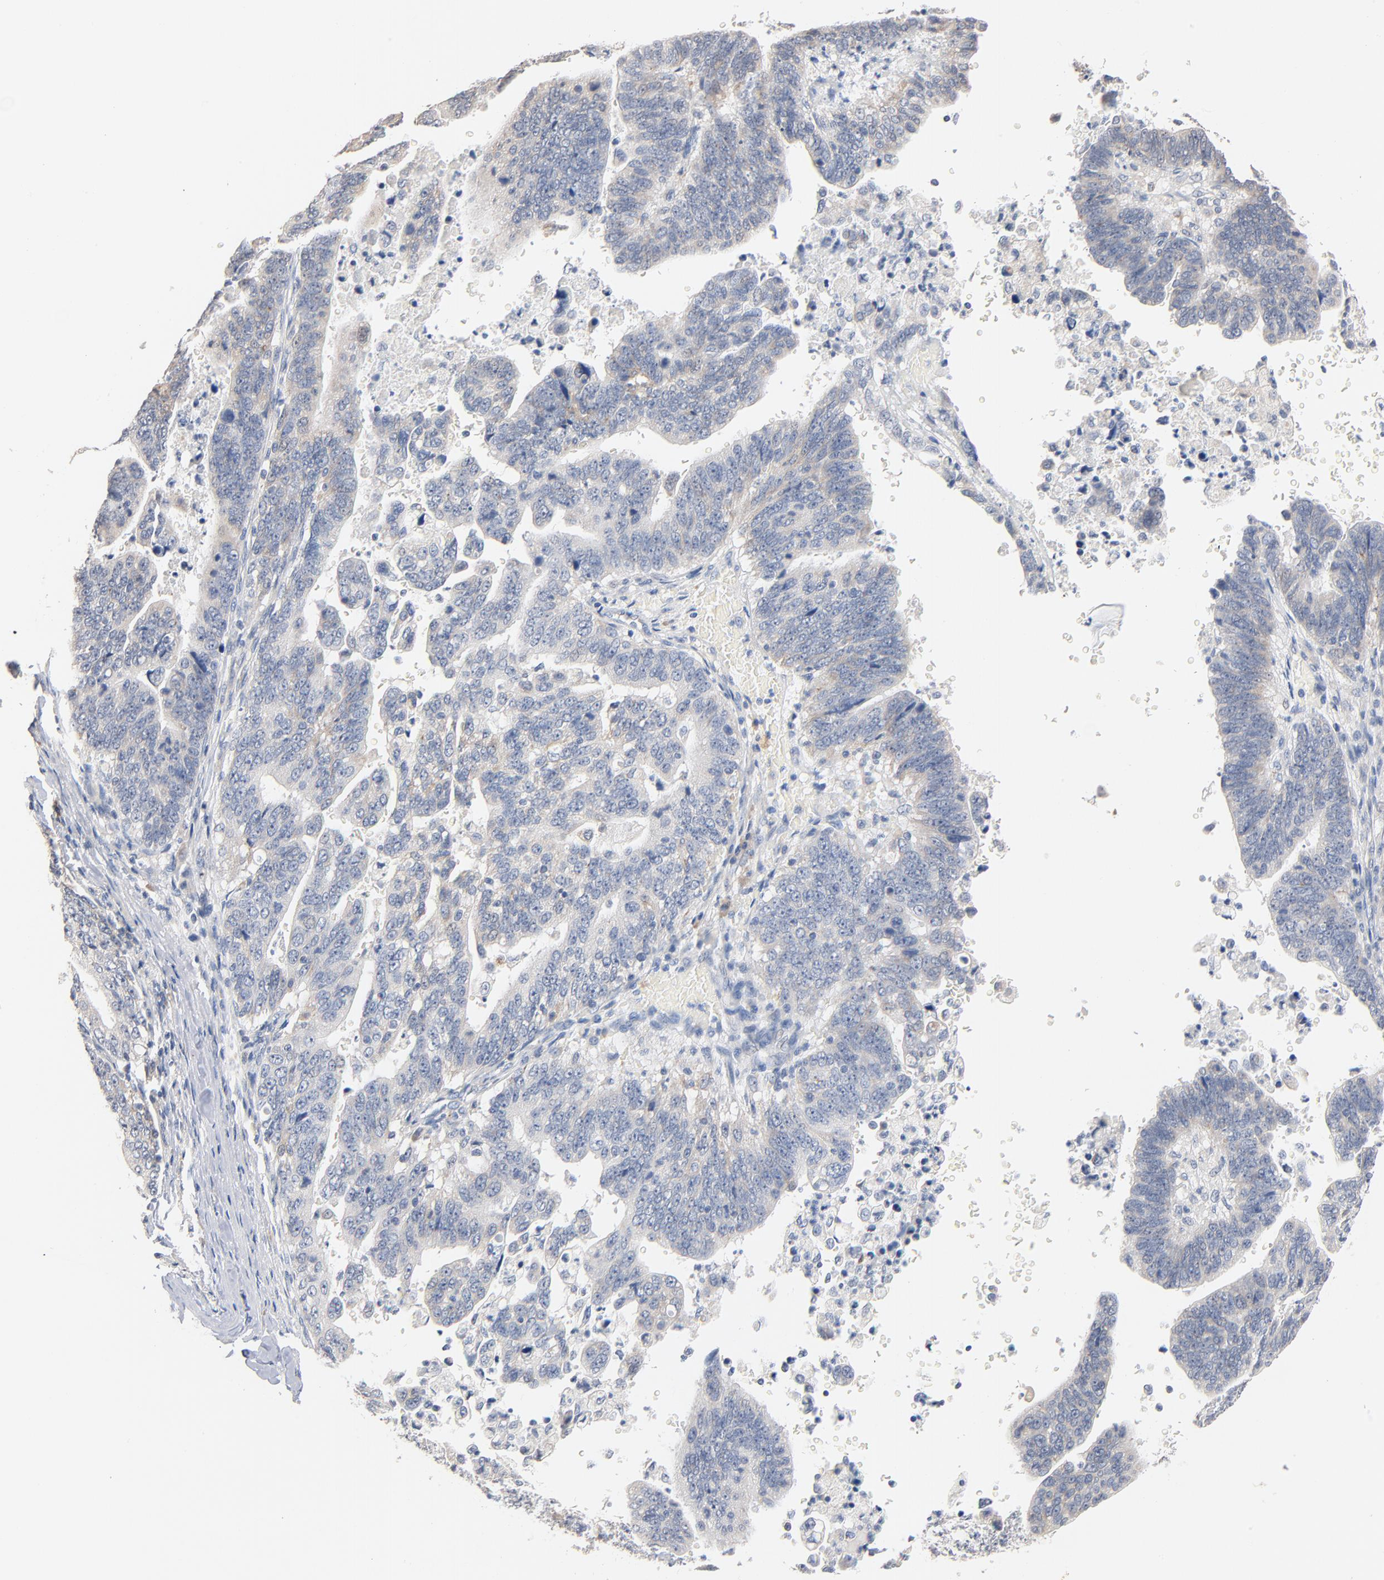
{"staining": {"intensity": "negative", "quantity": "none", "location": "none"}, "tissue": "stomach cancer", "cell_type": "Tumor cells", "image_type": "cancer", "snomed": [{"axis": "morphology", "description": "Adenocarcinoma, NOS"}, {"axis": "topography", "description": "Stomach, upper"}], "caption": "The immunohistochemistry (IHC) photomicrograph has no significant staining in tumor cells of stomach cancer tissue.", "gene": "ZDHHC8", "patient": {"sex": "female", "age": 50}}